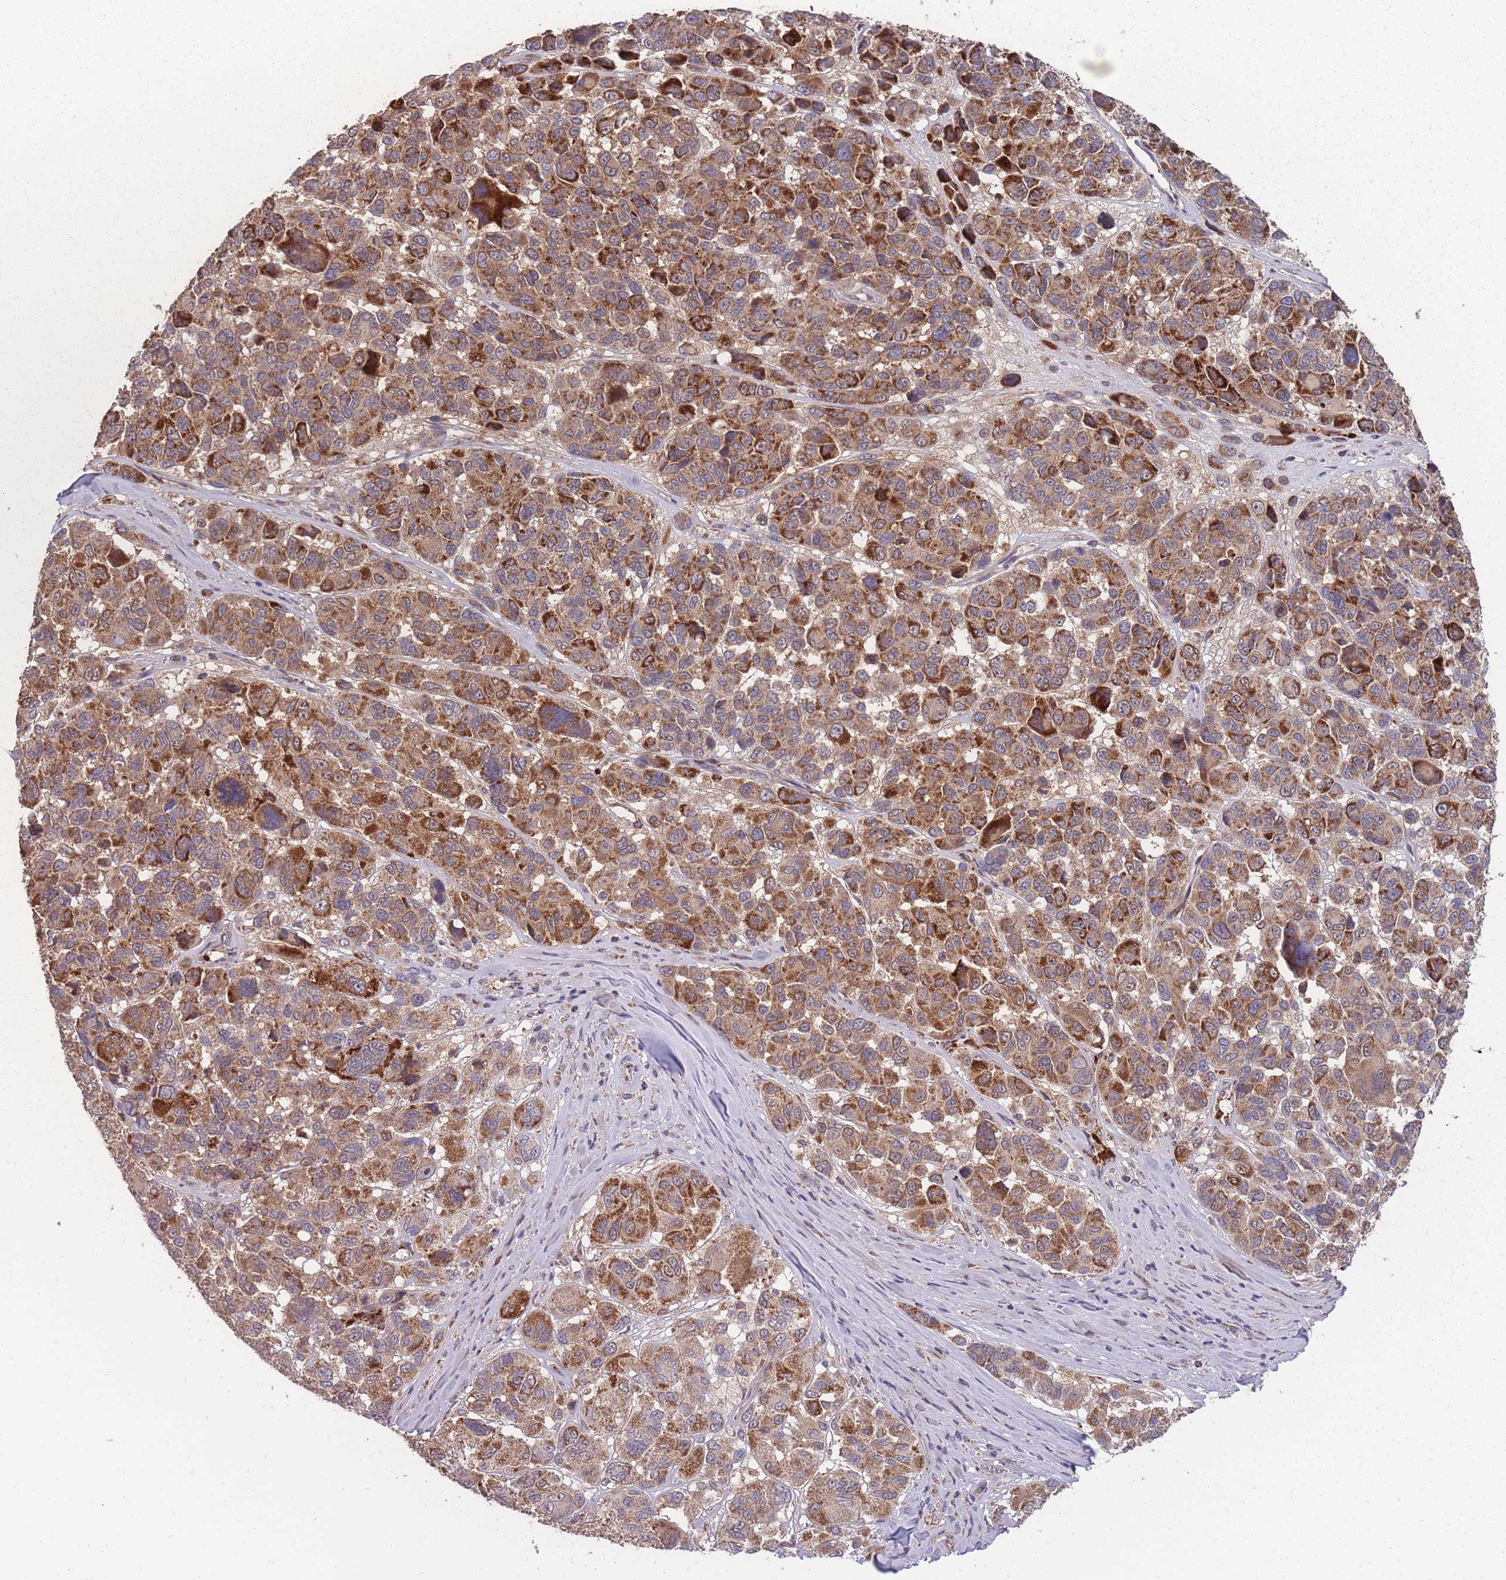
{"staining": {"intensity": "moderate", "quantity": ">75%", "location": "cytoplasmic/membranous"}, "tissue": "melanoma", "cell_type": "Tumor cells", "image_type": "cancer", "snomed": [{"axis": "morphology", "description": "Malignant melanoma, NOS"}, {"axis": "topography", "description": "Skin"}], "caption": "Immunohistochemical staining of human malignant melanoma exhibits medium levels of moderate cytoplasmic/membranous protein staining in approximately >75% of tumor cells. (Brightfield microscopy of DAB IHC at high magnification).", "gene": "SLC35B4", "patient": {"sex": "female", "age": 66}}